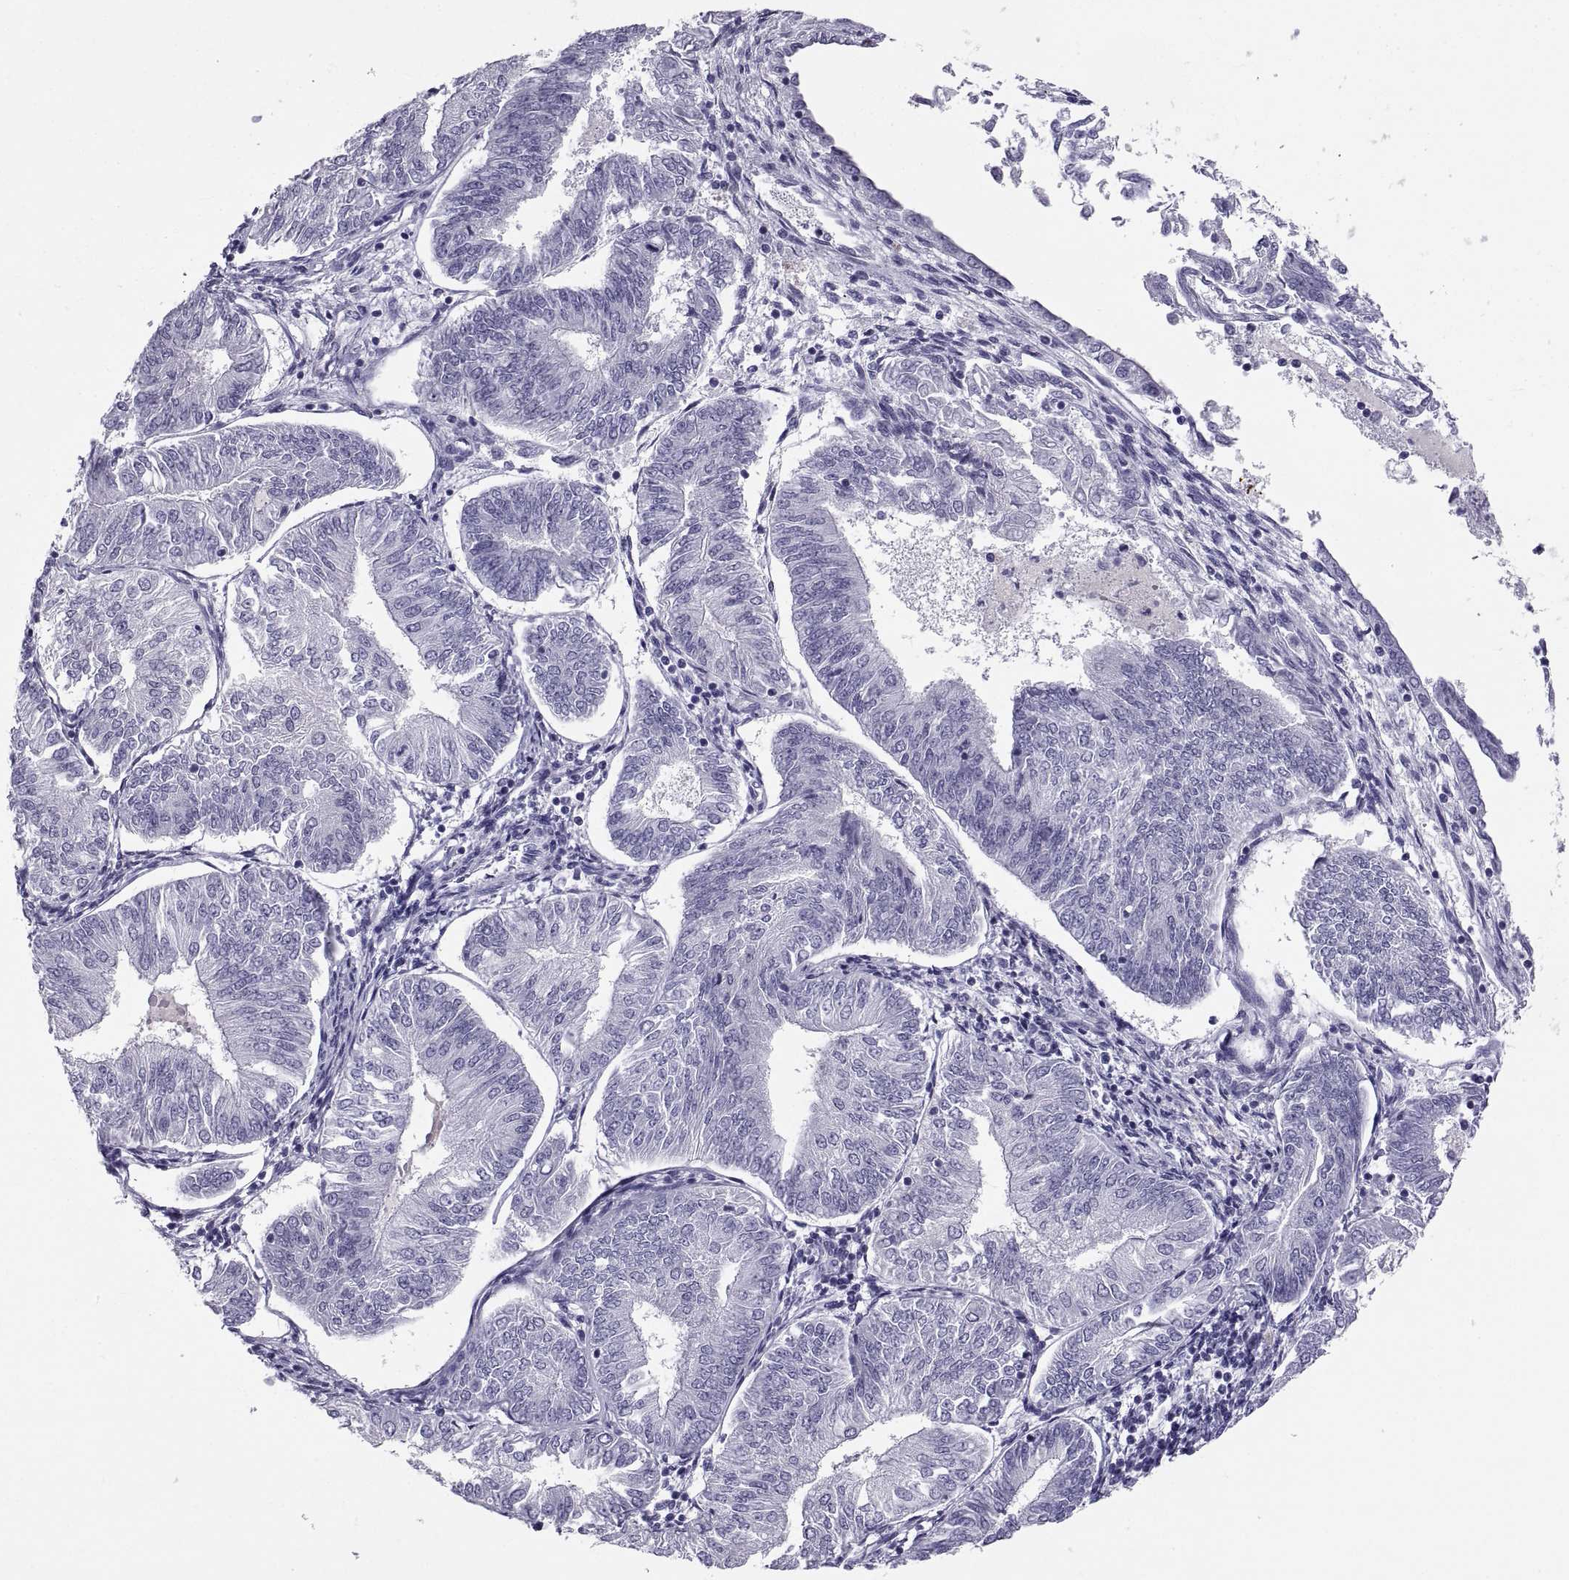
{"staining": {"intensity": "negative", "quantity": "none", "location": "none"}, "tissue": "endometrial cancer", "cell_type": "Tumor cells", "image_type": "cancer", "snomed": [{"axis": "morphology", "description": "Adenocarcinoma, NOS"}, {"axis": "topography", "description": "Endometrium"}], "caption": "There is no significant staining in tumor cells of adenocarcinoma (endometrial). (DAB immunohistochemistry visualized using brightfield microscopy, high magnification).", "gene": "PCSK1N", "patient": {"sex": "female", "age": 58}}